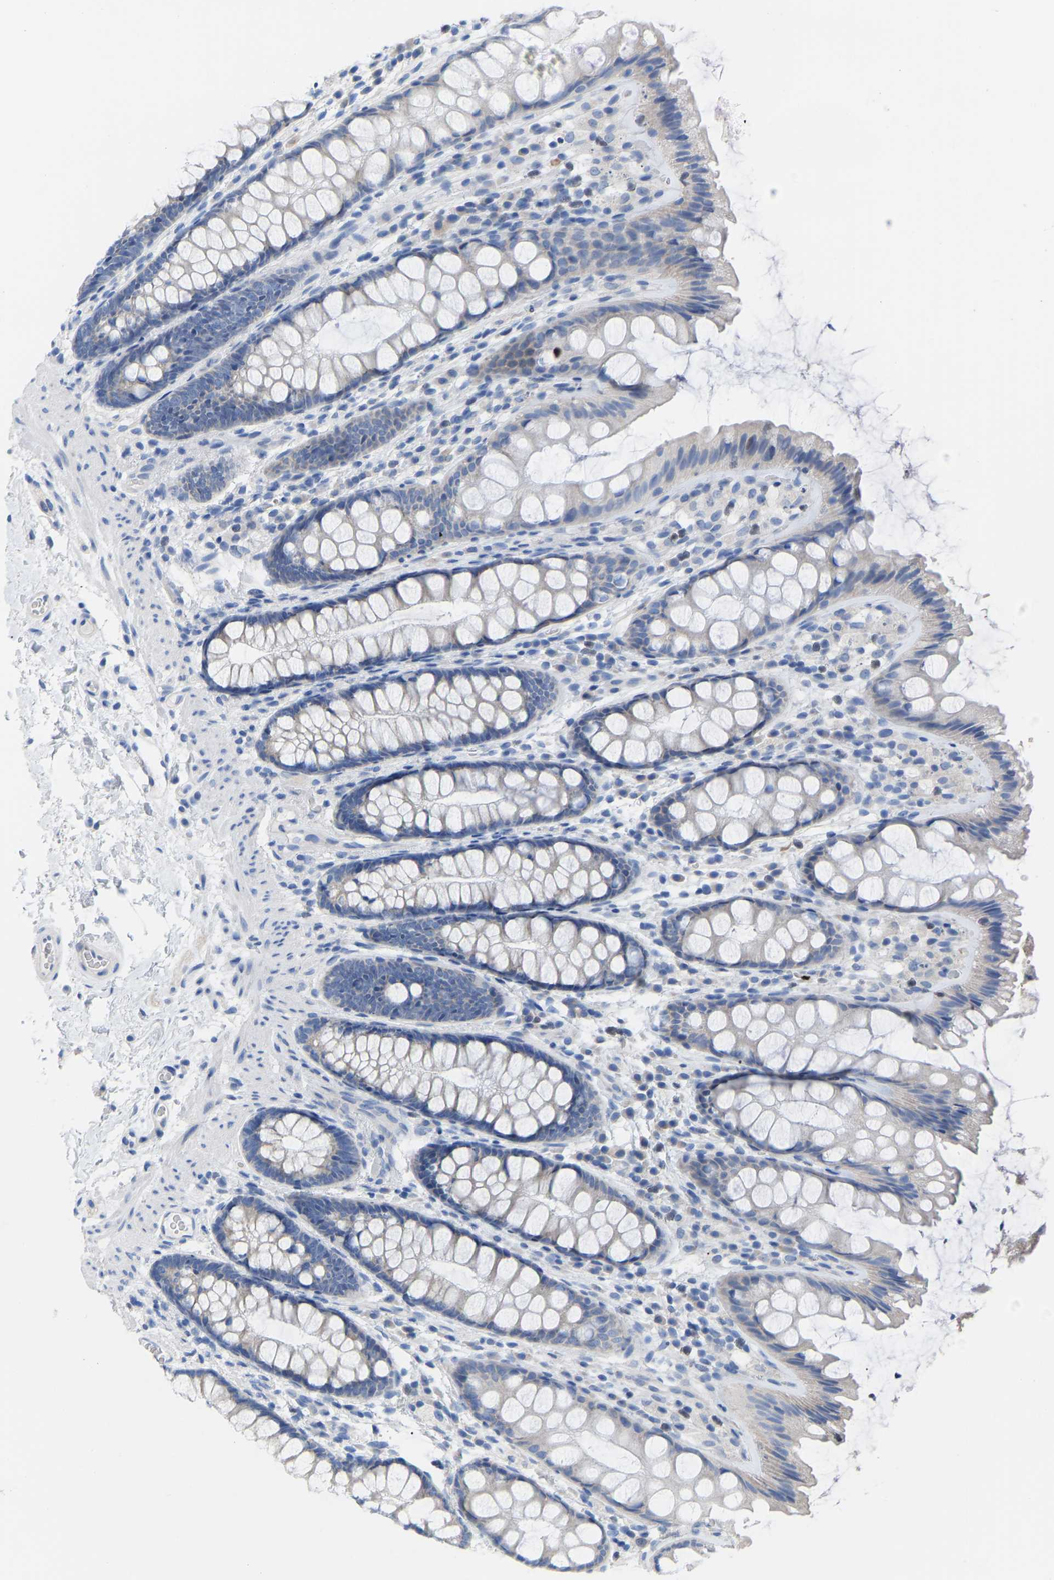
{"staining": {"intensity": "negative", "quantity": "none", "location": "none"}, "tissue": "colon", "cell_type": "Endothelial cells", "image_type": "normal", "snomed": [{"axis": "morphology", "description": "Normal tissue, NOS"}, {"axis": "topography", "description": "Colon"}], "caption": "This image is of benign colon stained with immunohistochemistry to label a protein in brown with the nuclei are counter-stained blue. There is no expression in endothelial cells. (DAB (3,3'-diaminobenzidine) immunohistochemistry with hematoxylin counter stain).", "gene": "OLIG2", "patient": {"sex": "female", "age": 56}}